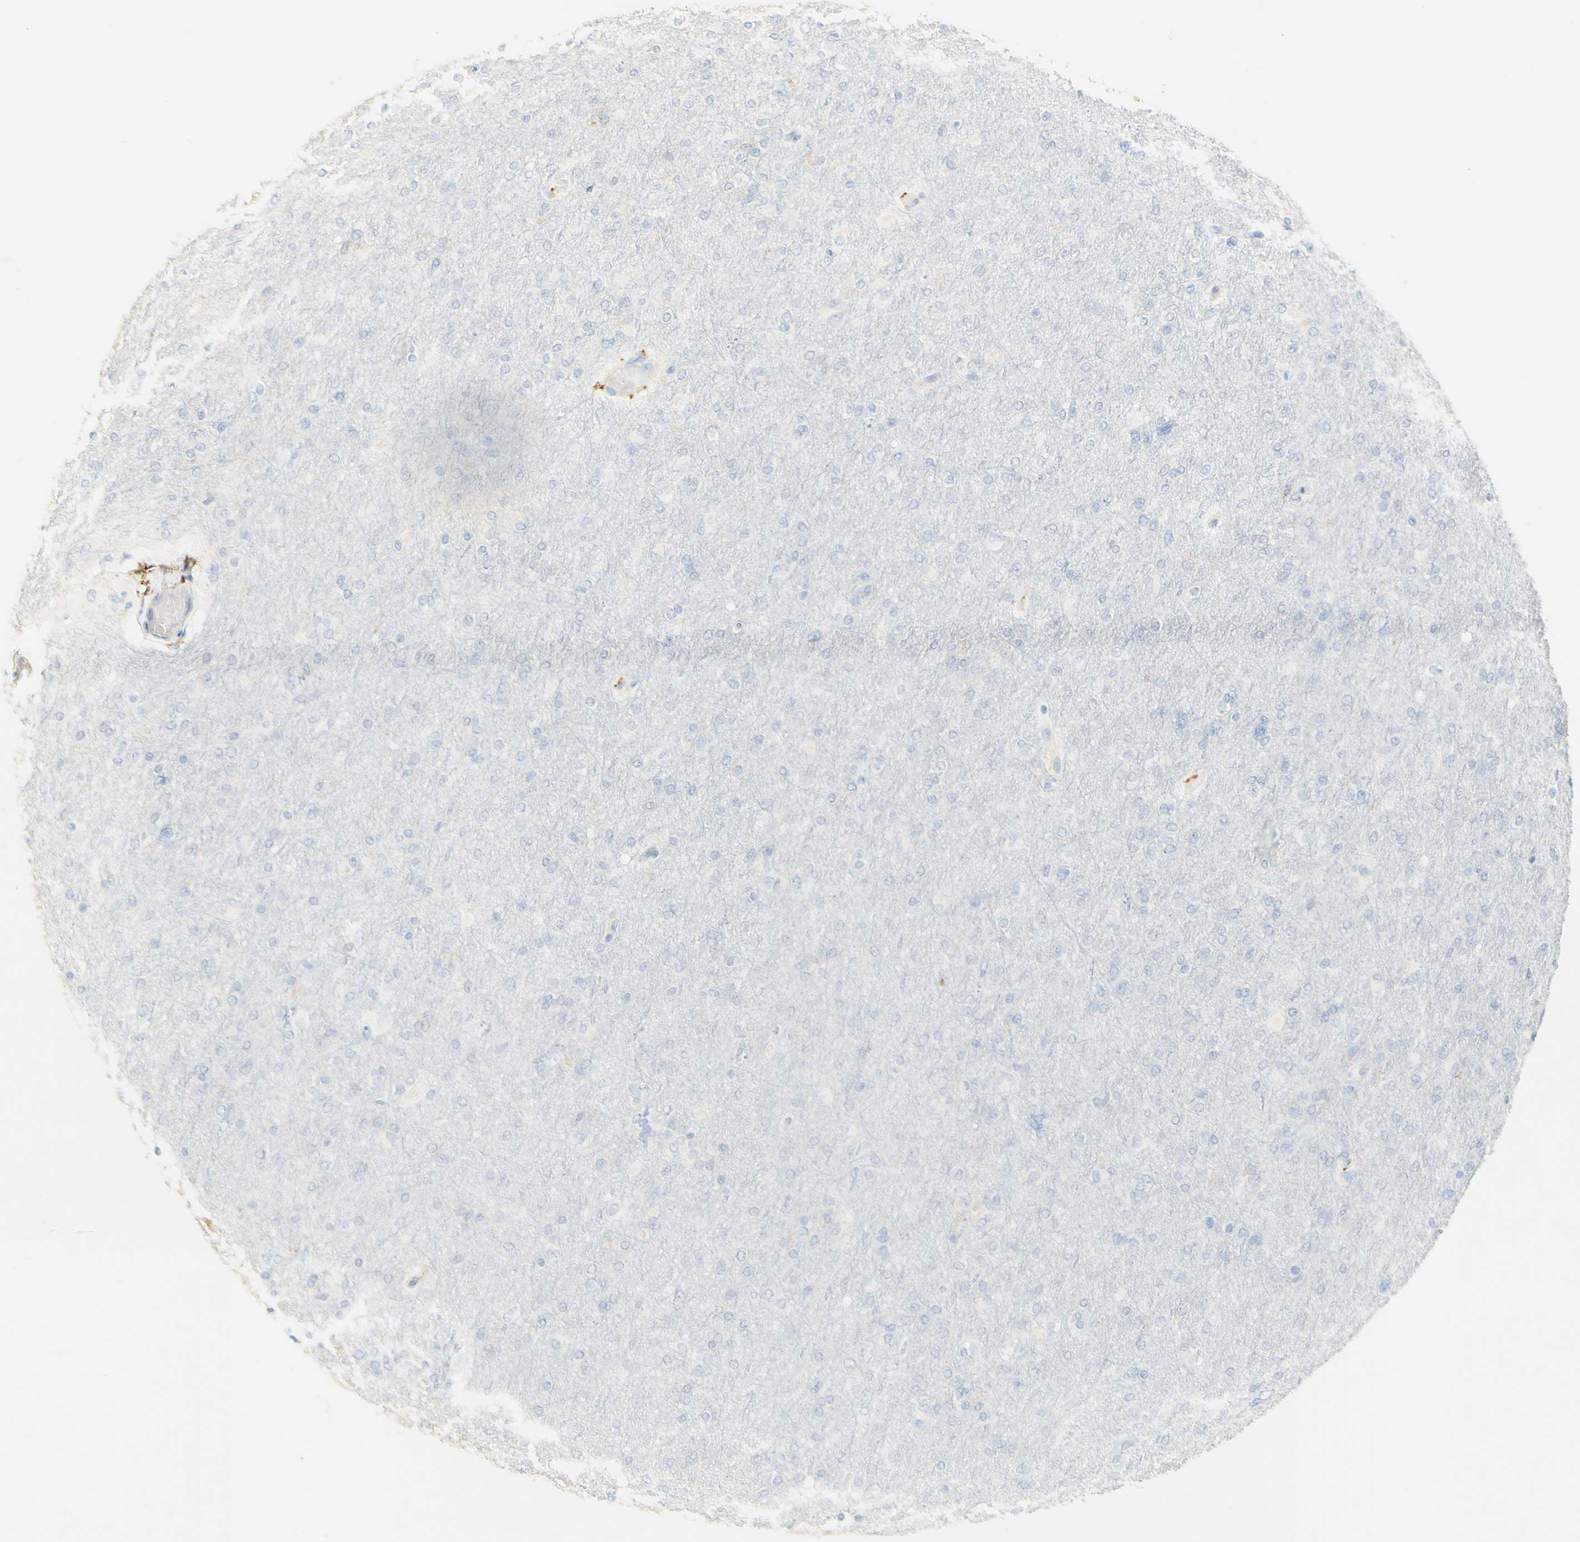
{"staining": {"intensity": "negative", "quantity": "none", "location": "none"}, "tissue": "glioma", "cell_type": "Tumor cells", "image_type": "cancer", "snomed": [{"axis": "morphology", "description": "Glioma, malignant, High grade"}, {"axis": "topography", "description": "Cerebral cortex"}], "caption": "IHC of human glioma displays no staining in tumor cells.", "gene": "FCGRT", "patient": {"sex": "female", "age": 36}}